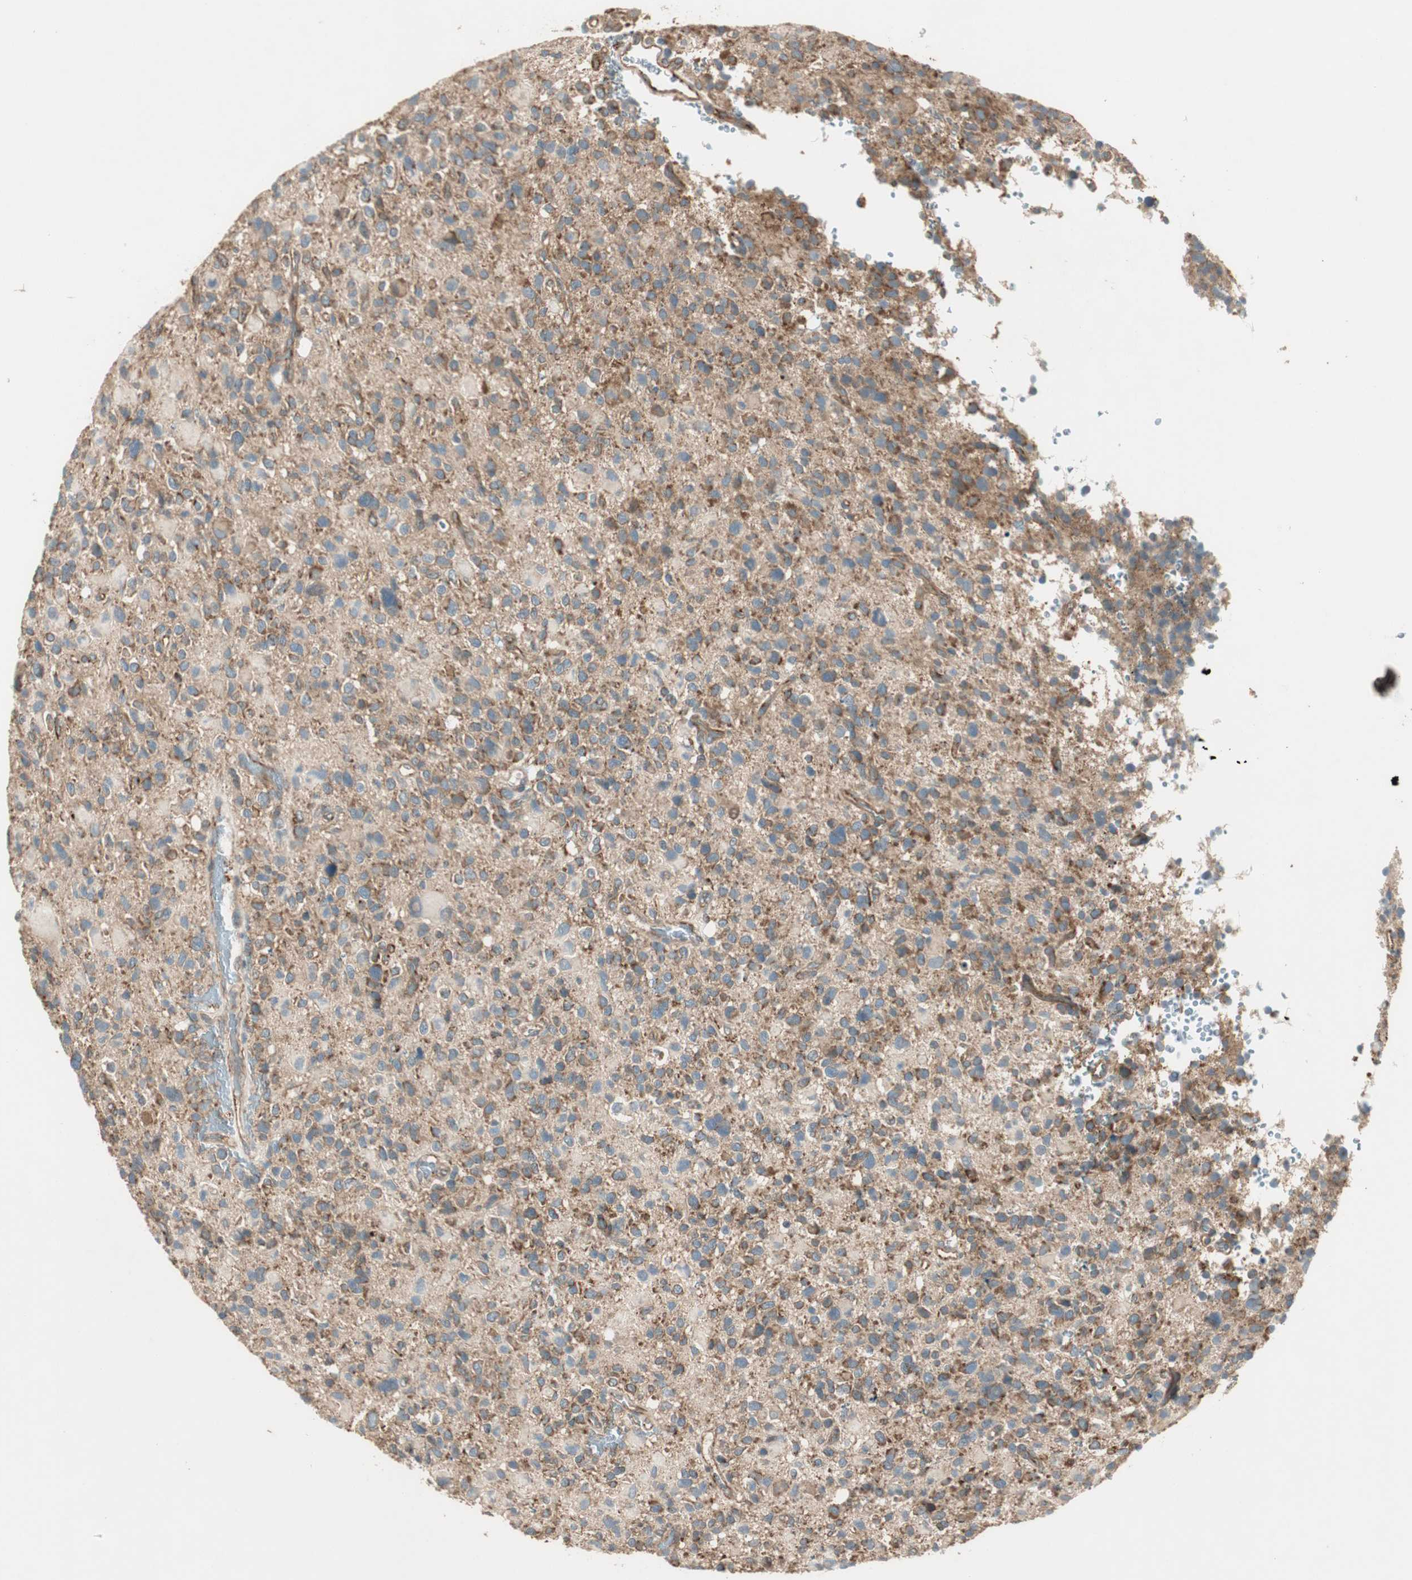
{"staining": {"intensity": "moderate", "quantity": ">75%", "location": "cytoplasmic/membranous"}, "tissue": "glioma", "cell_type": "Tumor cells", "image_type": "cancer", "snomed": [{"axis": "morphology", "description": "Glioma, malignant, High grade"}, {"axis": "topography", "description": "Brain"}], "caption": "Malignant high-grade glioma stained with a protein marker demonstrates moderate staining in tumor cells.", "gene": "CC2D1A", "patient": {"sex": "male", "age": 48}}